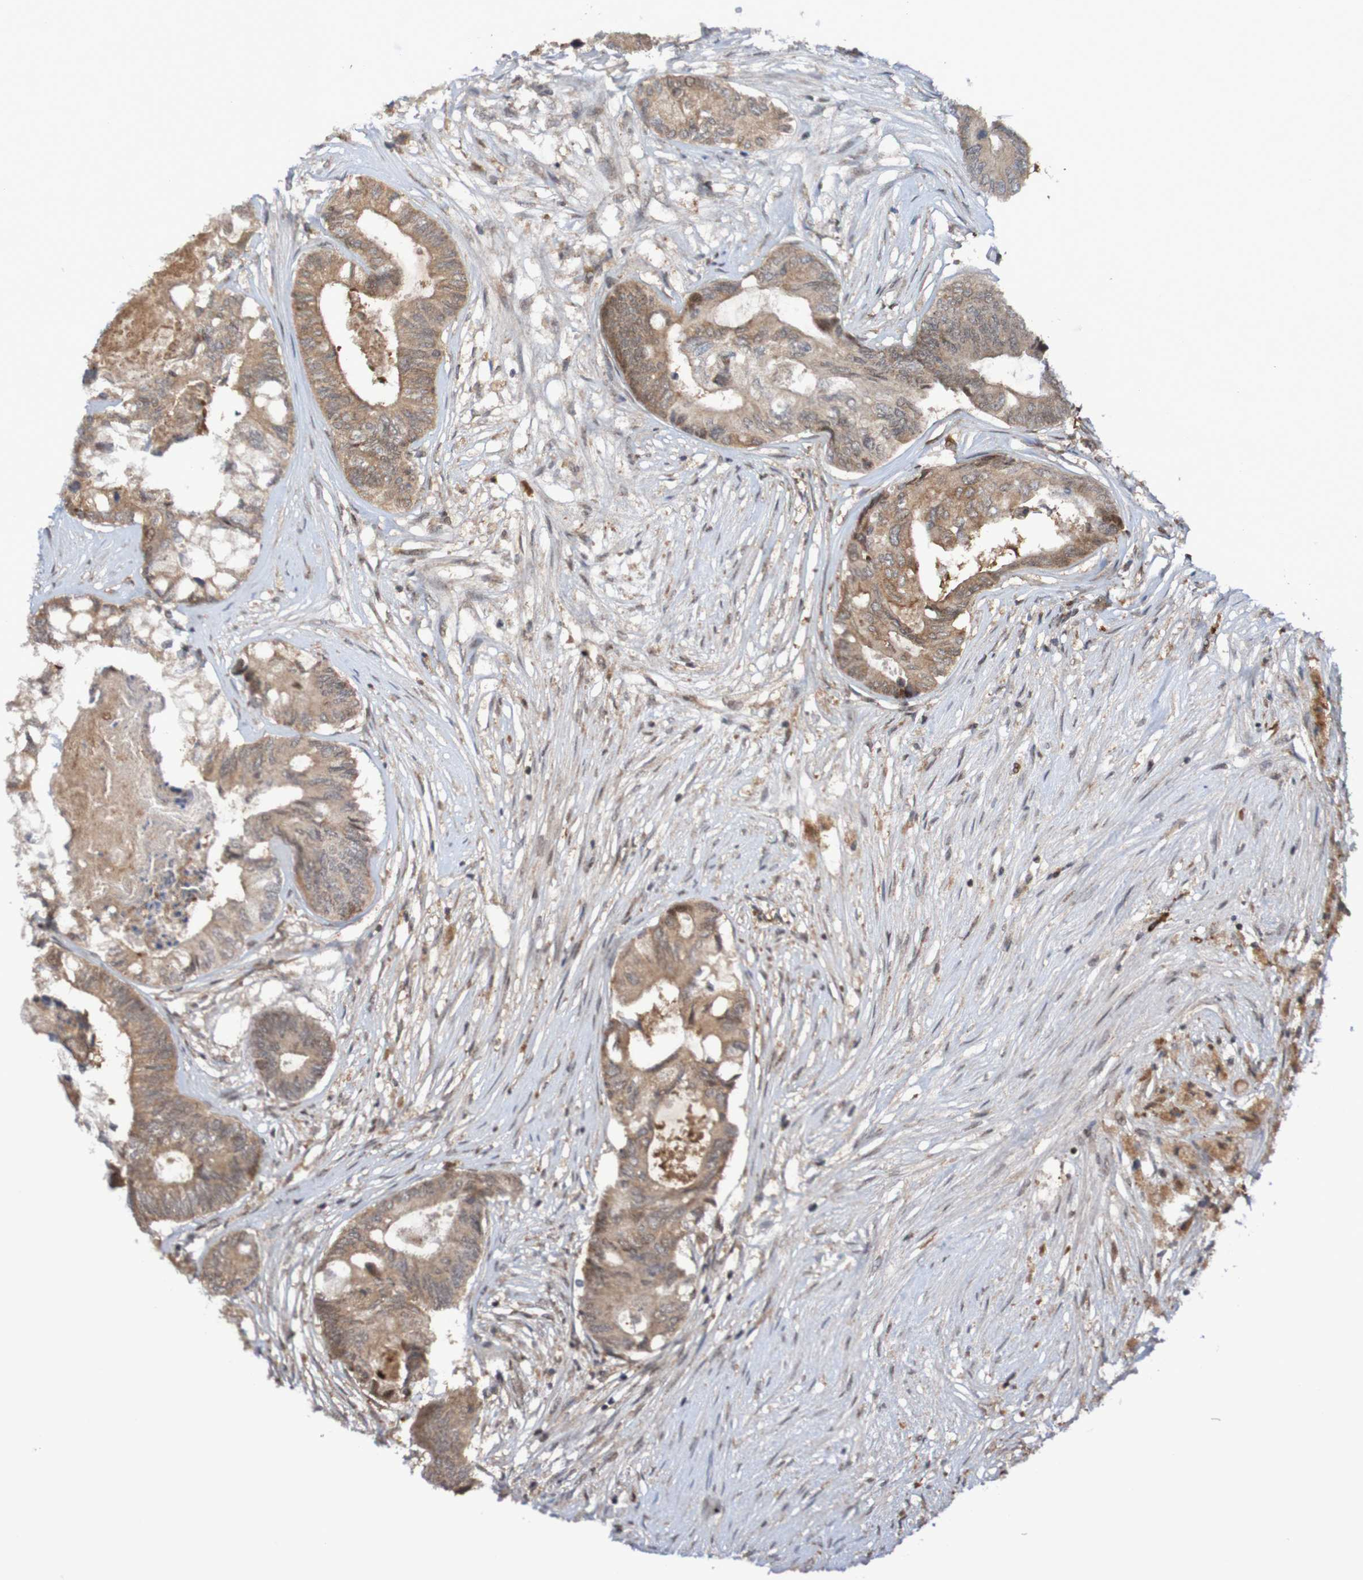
{"staining": {"intensity": "weak", "quantity": ">75%", "location": "cytoplasmic/membranous"}, "tissue": "colorectal cancer", "cell_type": "Tumor cells", "image_type": "cancer", "snomed": [{"axis": "morphology", "description": "Adenocarcinoma, NOS"}, {"axis": "topography", "description": "Rectum"}], "caption": "The image reveals a brown stain indicating the presence of a protein in the cytoplasmic/membranous of tumor cells in adenocarcinoma (colorectal). (IHC, brightfield microscopy, high magnification).", "gene": "ITLN1", "patient": {"sex": "male", "age": 63}}